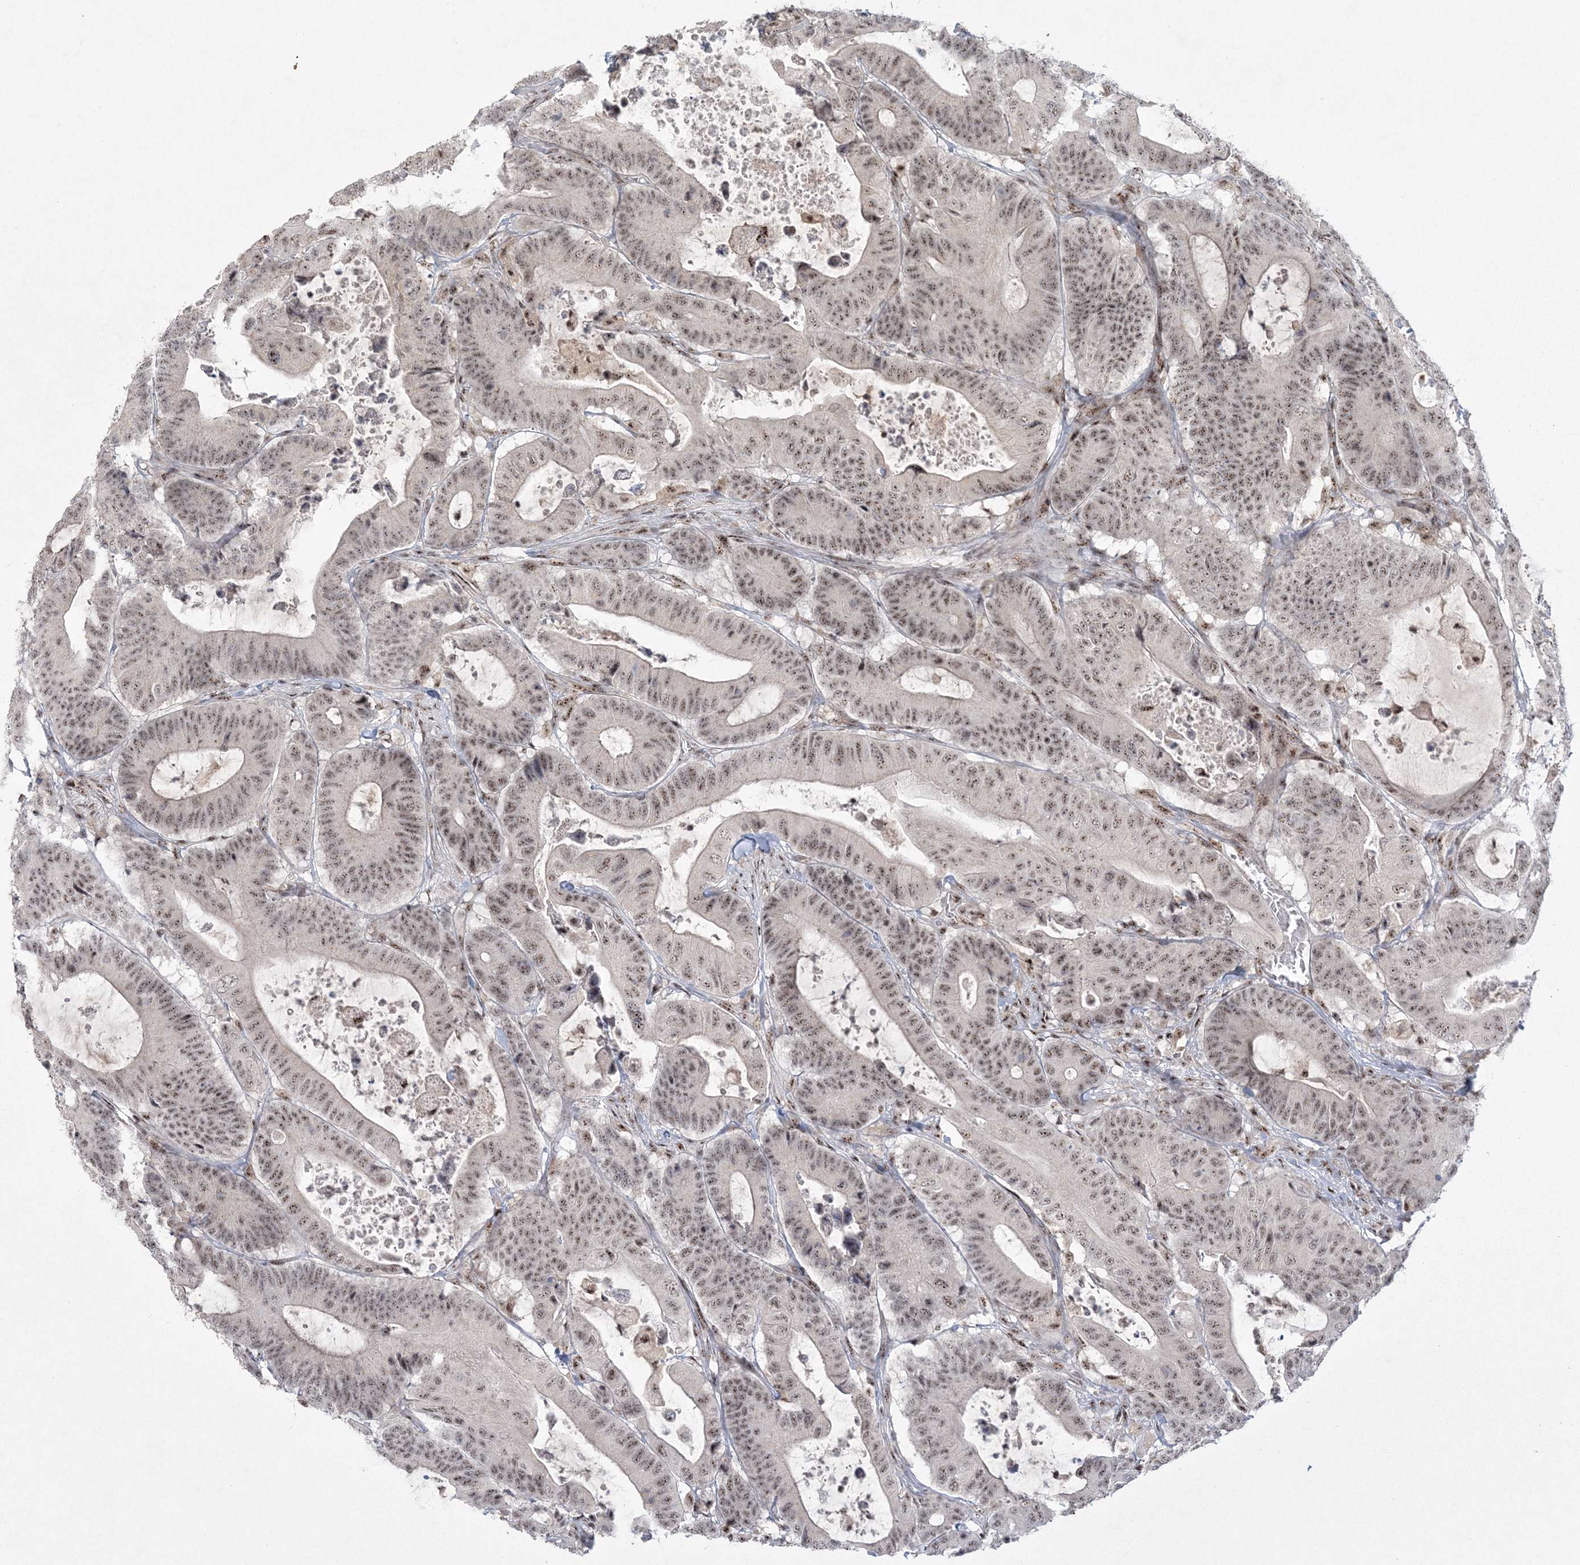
{"staining": {"intensity": "moderate", "quantity": ">75%", "location": "nuclear"}, "tissue": "colorectal cancer", "cell_type": "Tumor cells", "image_type": "cancer", "snomed": [{"axis": "morphology", "description": "Adenocarcinoma, NOS"}, {"axis": "topography", "description": "Colon"}], "caption": "Immunohistochemical staining of human colorectal cancer shows moderate nuclear protein expression in about >75% of tumor cells.", "gene": "KDM6B", "patient": {"sex": "female", "age": 84}}